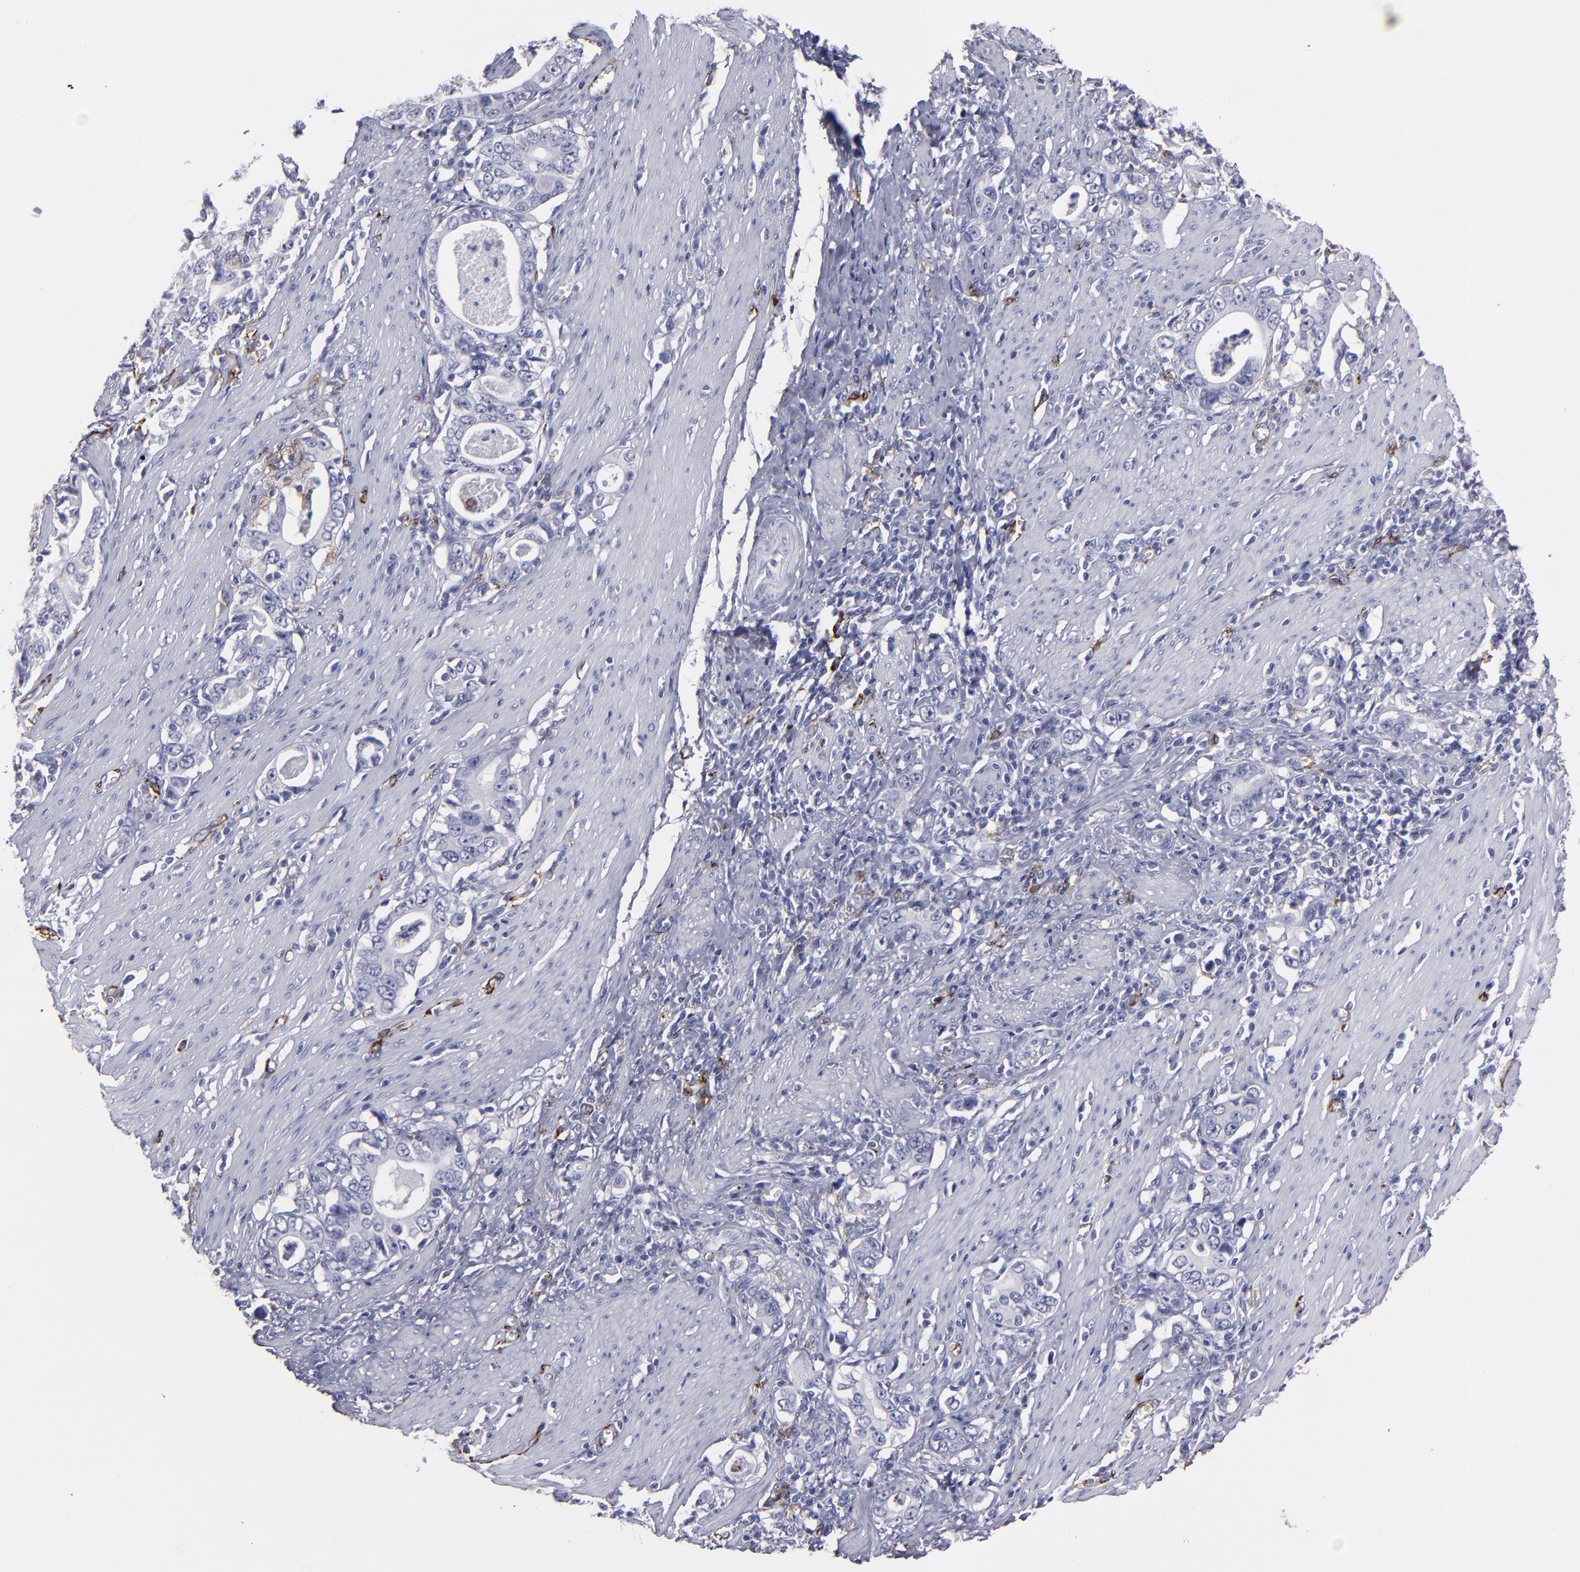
{"staining": {"intensity": "negative", "quantity": "none", "location": "none"}, "tissue": "stomach cancer", "cell_type": "Tumor cells", "image_type": "cancer", "snomed": [{"axis": "morphology", "description": "Adenocarcinoma, NOS"}, {"axis": "topography", "description": "Stomach, lower"}], "caption": "IHC of human stomach cancer (adenocarcinoma) exhibits no expression in tumor cells. Brightfield microscopy of IHC stained with DAB (brown) and hematoxylin (blue), captured at high magnification.", "gene": "CD36", "patient": {"sex": "female", "age": 72}}